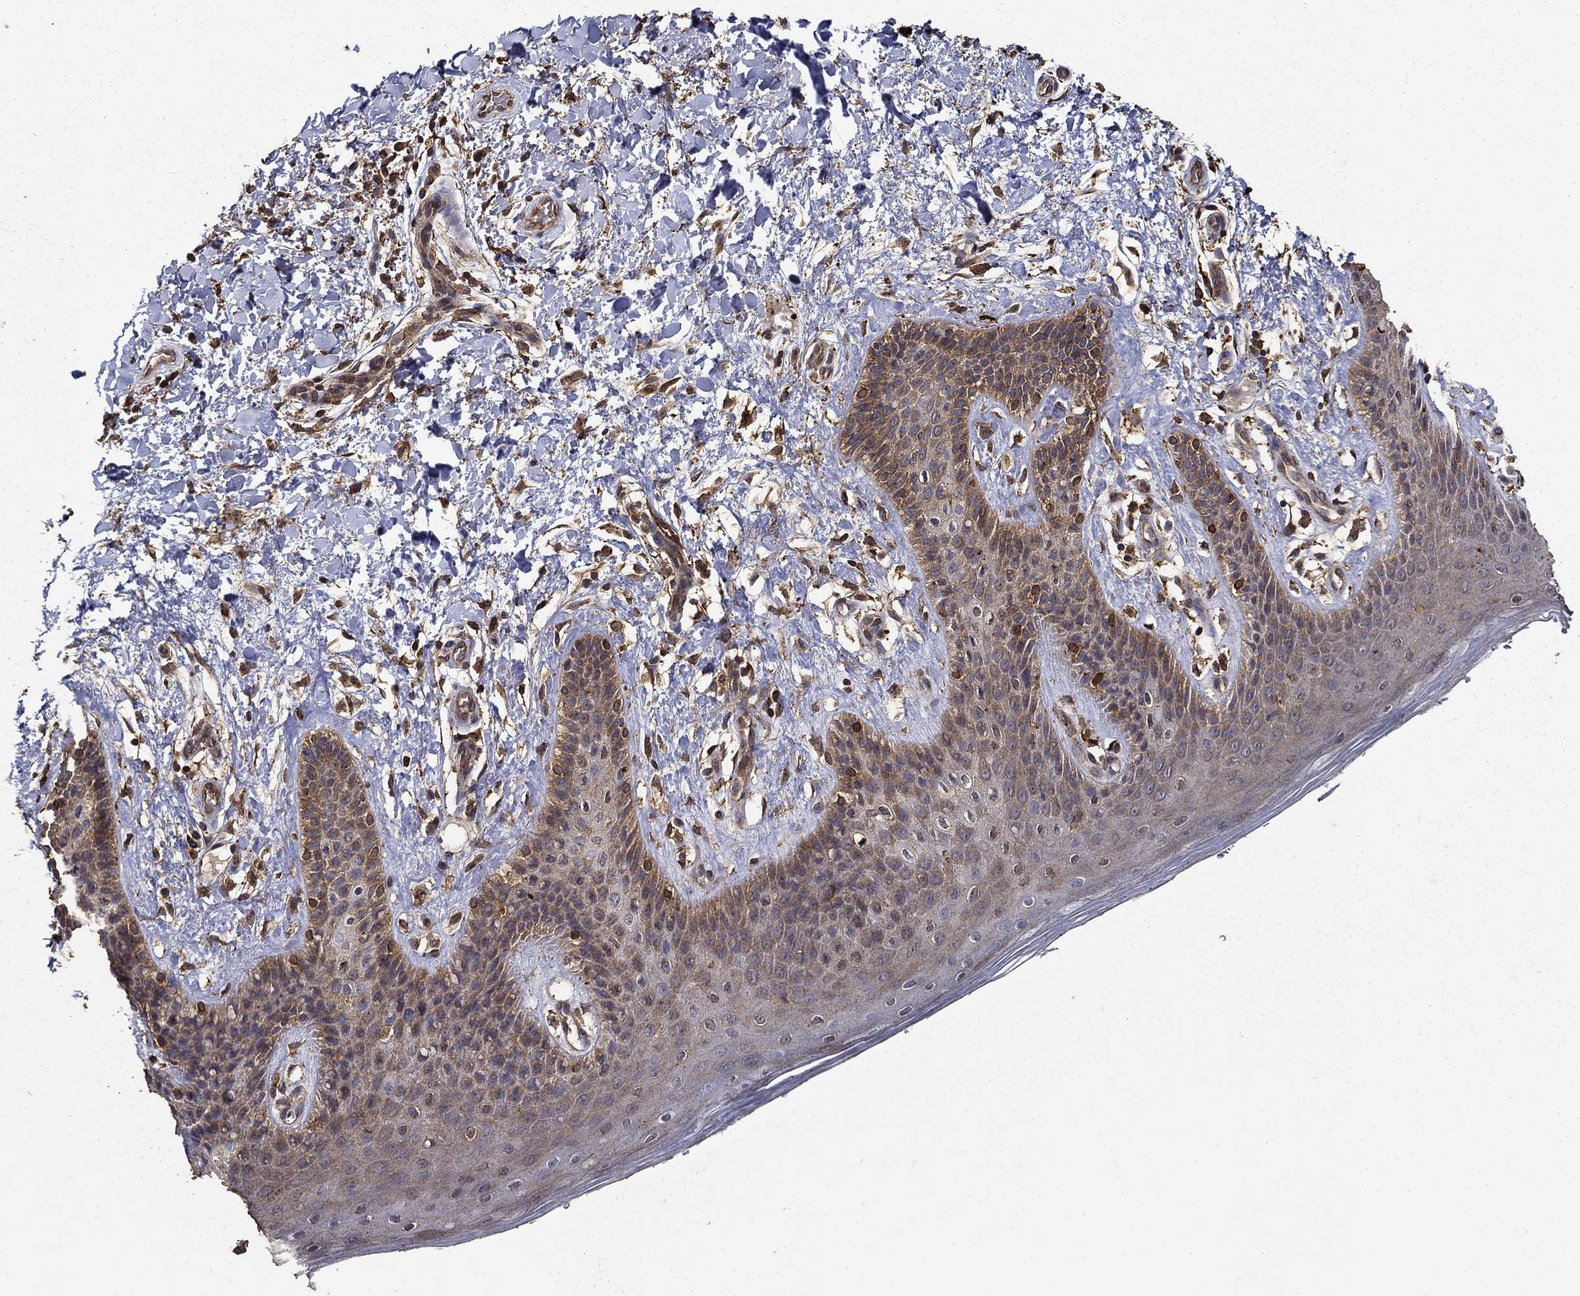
{"staining": {"intensity": "moderate", "quantity": "25%-75%", "location": "cytoplasmic/membranous"}, "tissue": "skin", "cell_type": "Epidermal cells", "image_type": "normal", "snomed": [{"axis": "morphology", "description": "Normal tissue, NOS"}, {"axis": "topography", "description": "Anal"}], "caption": "Immunohistochemistry (IHC) (DAB (3,3'-diaminobenzidine)) staining of benign human skin displays moderate cytoplasmic/membranous protein expression in approximately 25%-75% of epidermal cells.", "gene": "IFRD1", "patient": {"sex": "male", "age": 36}}